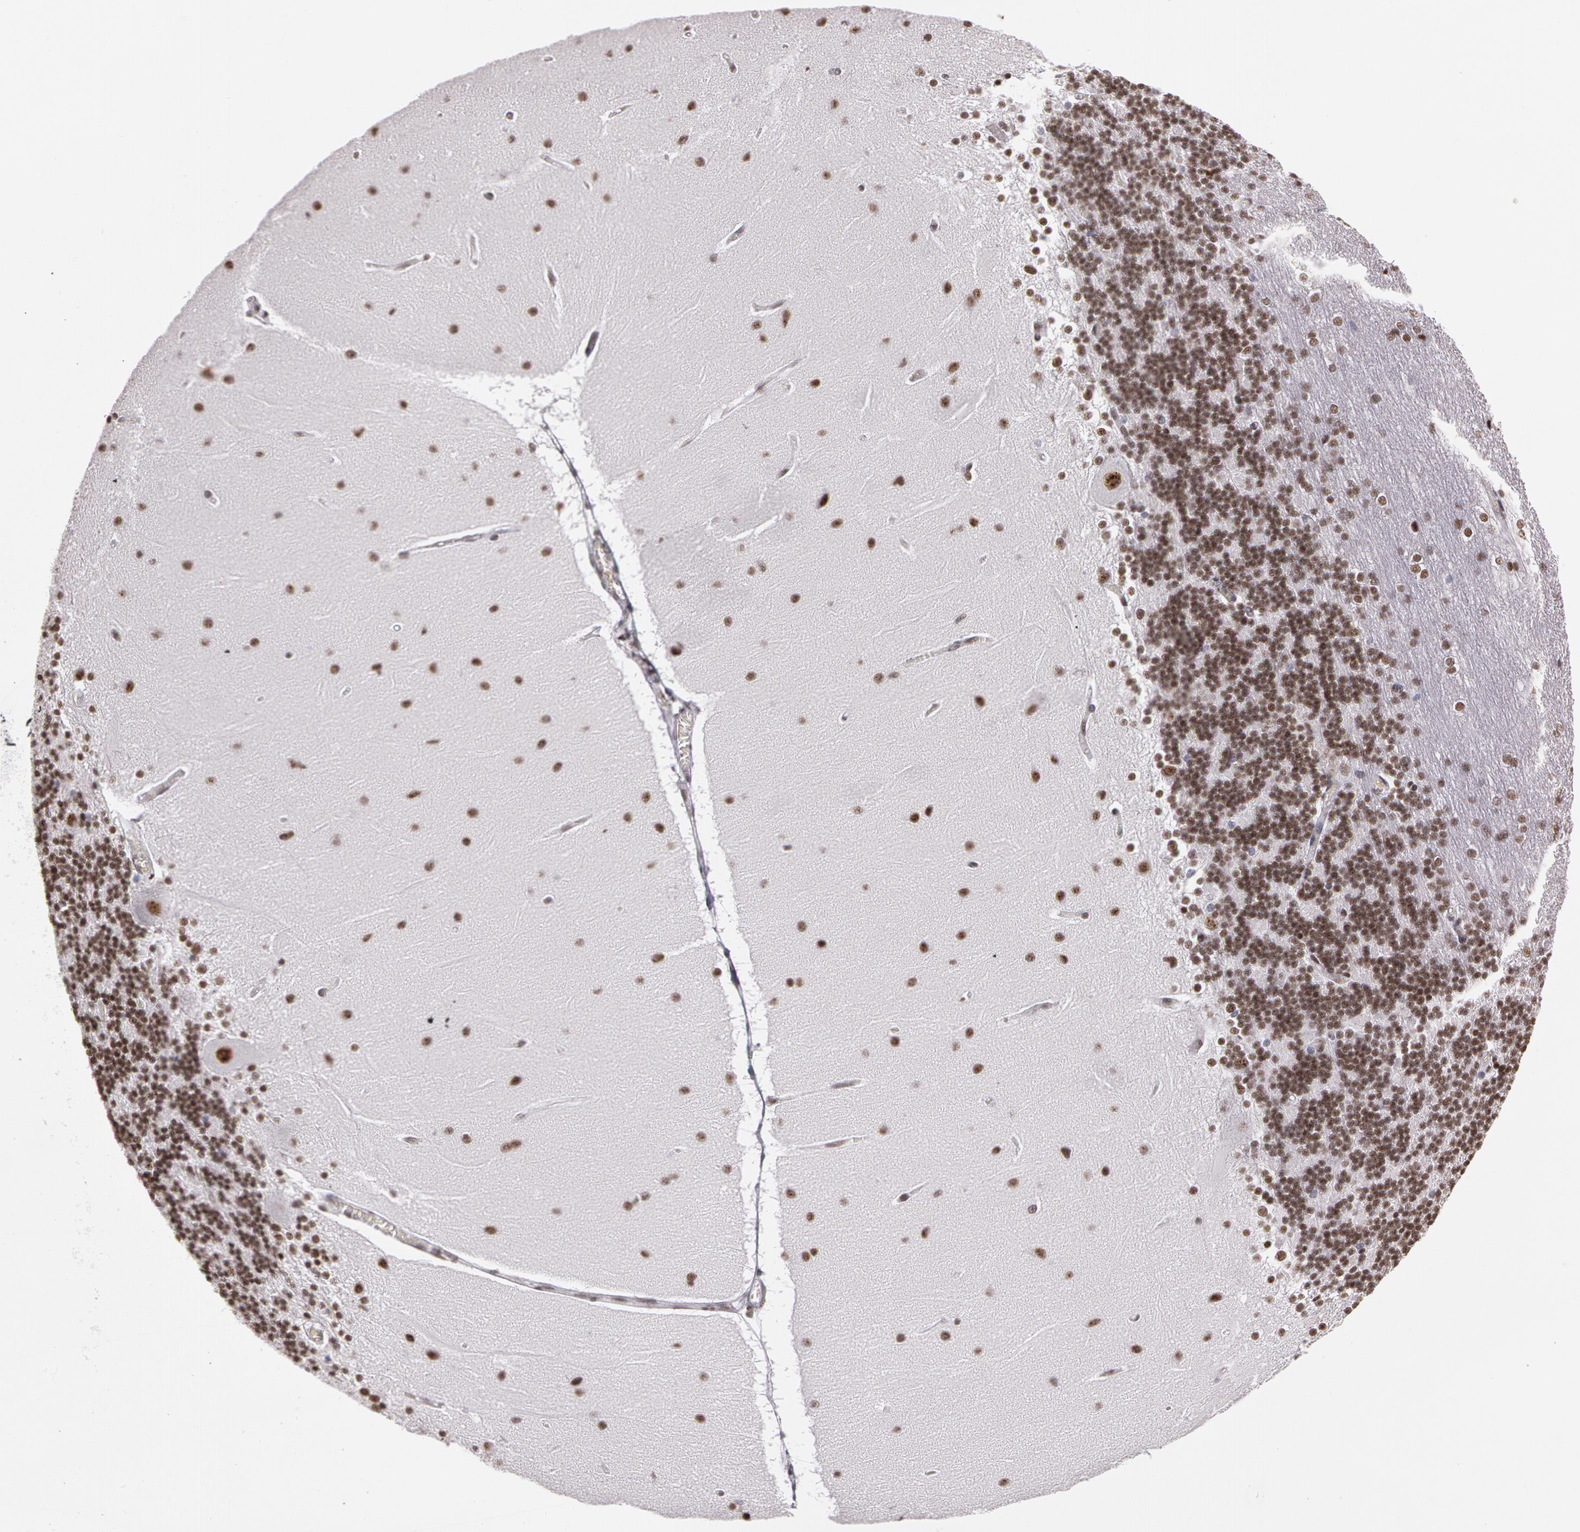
{"staining": {"intensity": "strong", "quantity": ">75%", "location": "nuclear"}, "tissue": "cerebellum", "cell_type": "Cells in granular layer", "image_type": "normal", "snomed": [{"axis": "morphology", "description": "Normal tissue, NOS"}, {"axis": "topography", "description": "Cerebellum"}], "caption": "Immunohistochemical staining of benign human cerebellum shows >75% levels of strong nuclear protein expression in about >75% of cells in granular layer.", "gene": "PNN", "patient": {"sex": "female", "age": 54}}